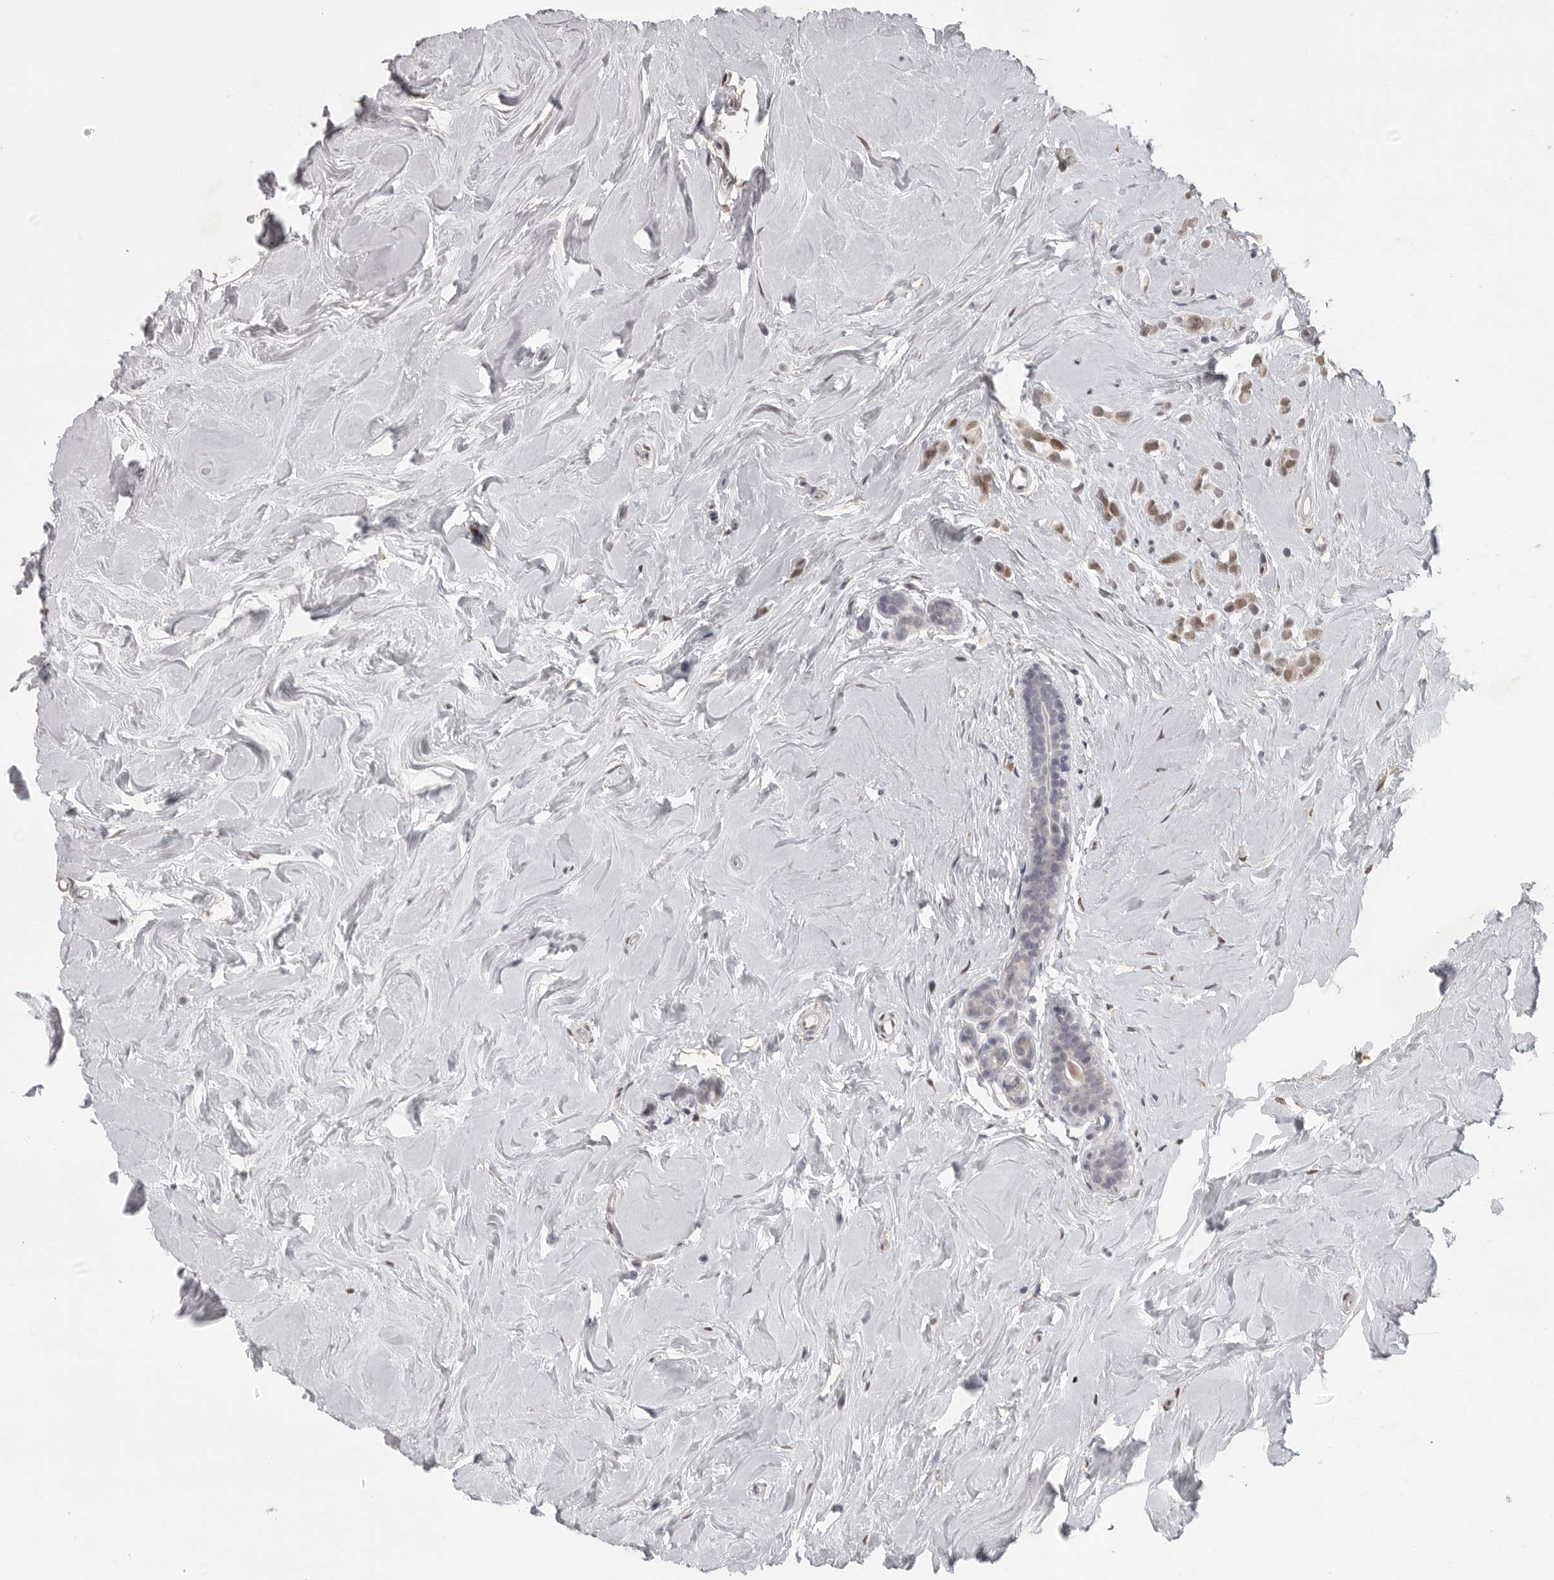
{"staining": {"intensity": "weak", "quantity": ">75%", "location": "nuclear"}, "tissue": "breast cancer", "cell_type": "Tumor cells", "image_type": "cancer", "snomed": [{"axis": "morphology", "description": "Lobular carcinoma"}, {"axis": "topography", "description": "Breast"}], "caption": "Immunohistochemical staining of human lobular carcinoma (breast) demonstrates weak nuclear protein expression in about >75% of tumor cells. Immunohistochemistry (ihc) stains the protein of interest in brown and the nuclei are stained blue.", "gene": "POLE2", "patient": {"sex": "female", "age": 47}}